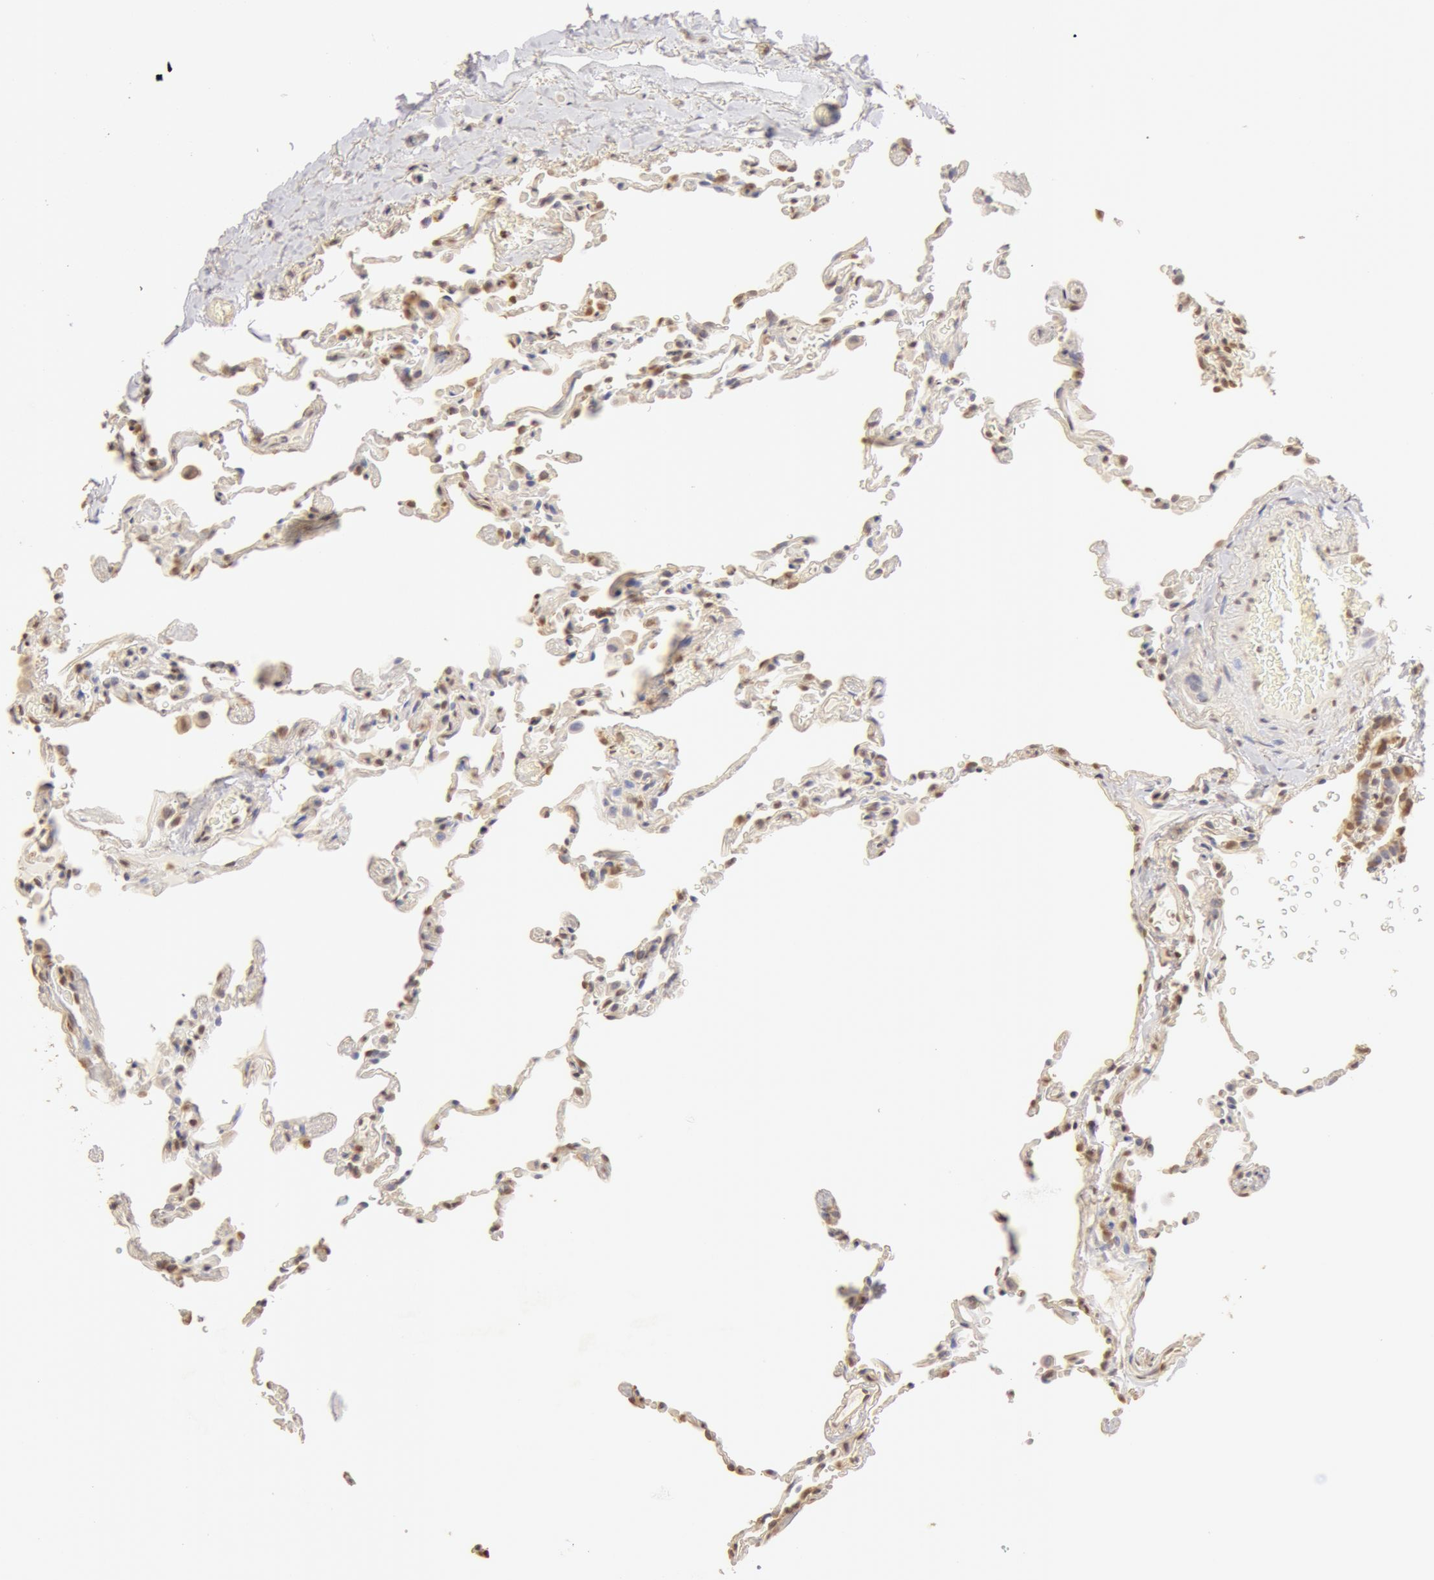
{"staining": {"intensity": "moderate", "quantity": ">75%", "location": "cytoplasmic/membranous,nuclear"}, "tissue": "lung", "cell_type": "Alveolar cells", "image_type": "normal", "snomed": [{"axis": "morphology", "description": "Normal tissue, NOS"}, {"axis": "topography", "description": "Lung"}], "caption": "A high-resolution image shows immunohistochemistry (IHC) staining of unremarkable lung, which displays moderate cytoplasmic/membranous,nuclear expression in about >75% of alveolar cells. (Brightfield microscopy of DAB IHC at high magnification).", "gene": "SNRNP70", "patient": {"sex": "female", "age": 61}}